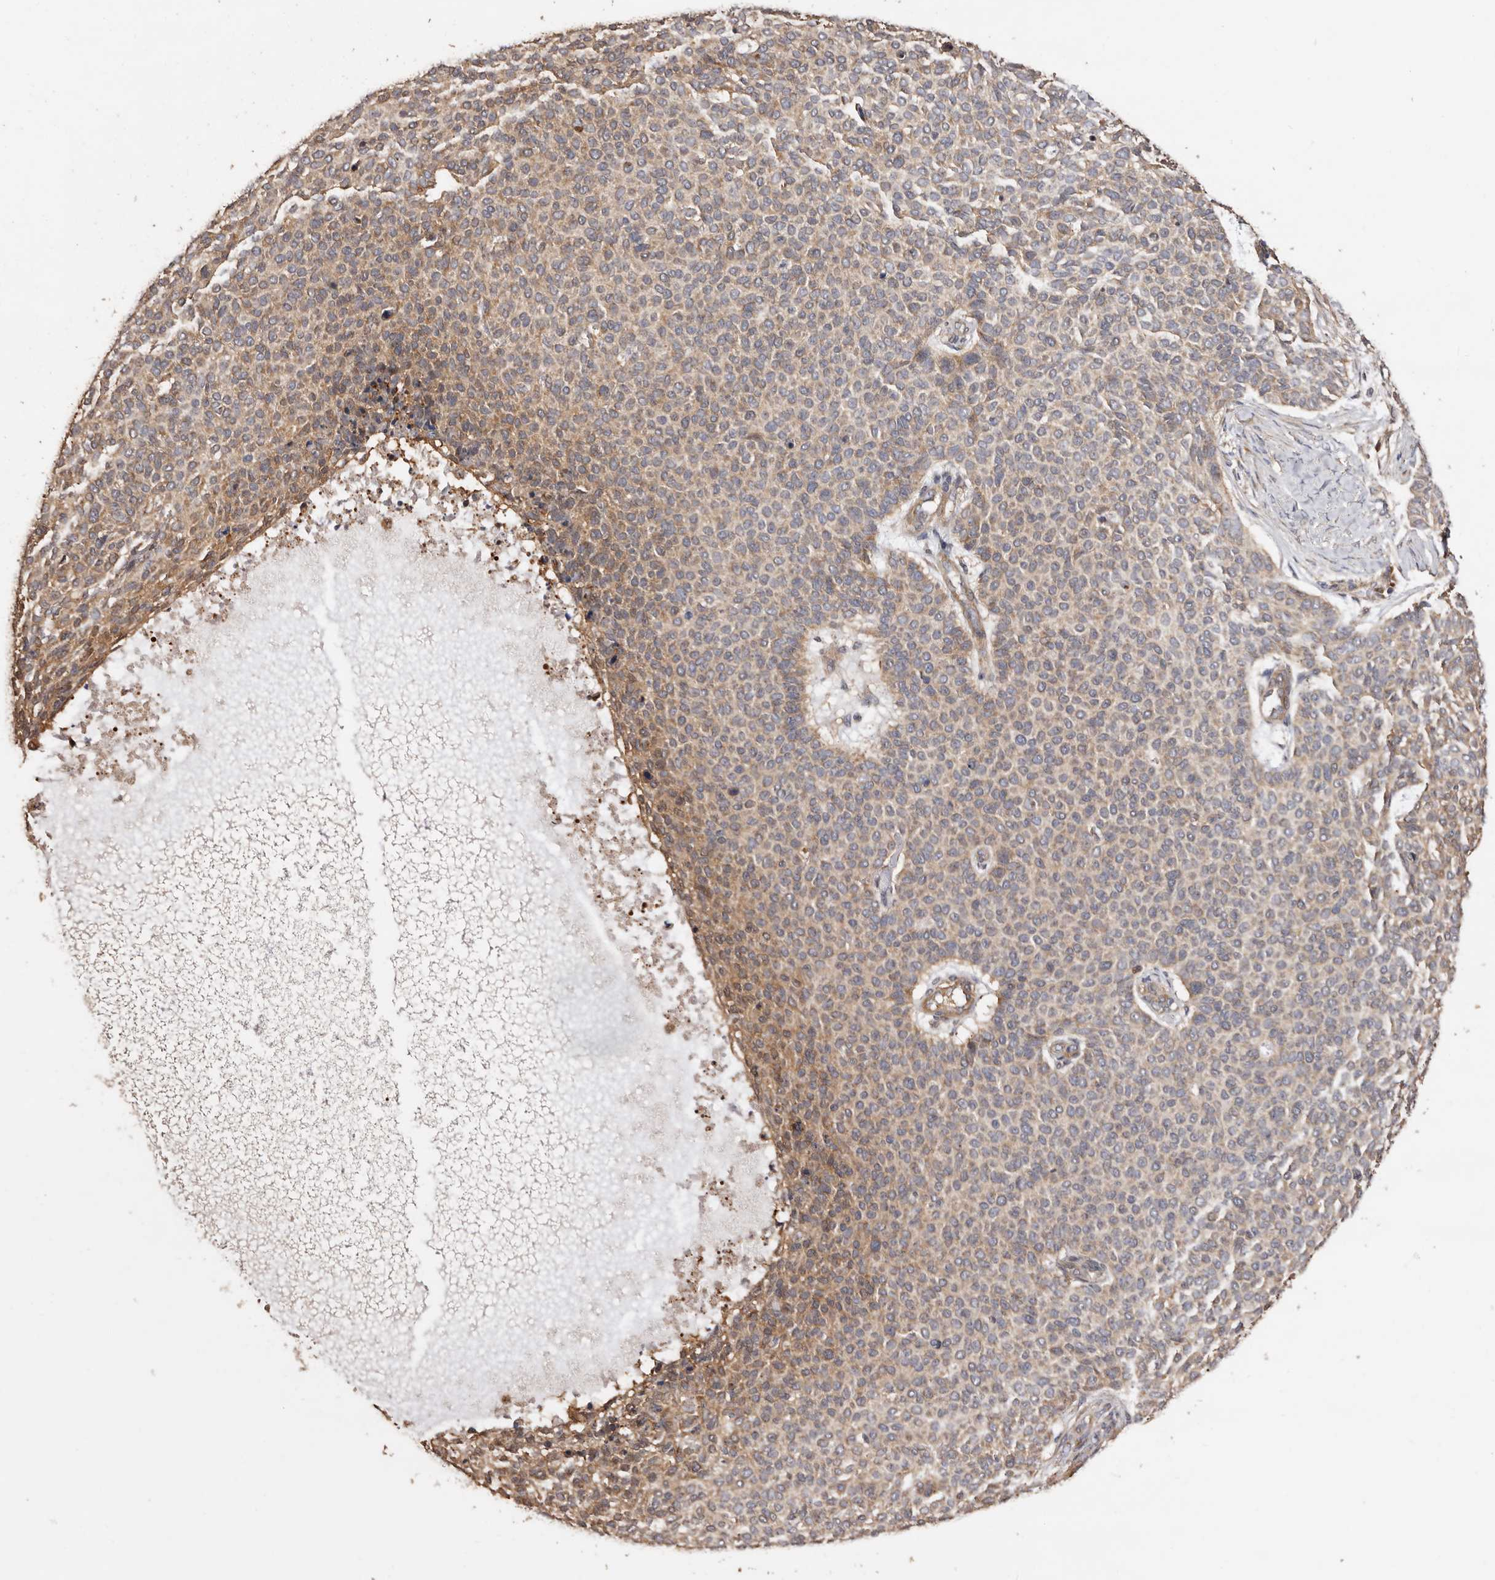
{"staining": {"intensity": "moderate", "quantity": "25%-75%", "location": "cytoplasmic/membranous"}, "tissue": "skin cancer", "cell_type": "Tumor cells", "image_type": "cancer", "snomed": [{"axis": "morphology", "description": "Normal tissue, NOS"}, {"axis": "morphology", "description": "Basal cell carcinoma"}, {"axis": "topography", "description": "Skin"}], "caption": "The micrograph demonstrates immunohistochemical staining of basal cell carcinoma (skin). There is moderate cytoplasmic/membranous staining is seen in about 25%-75% of tumor cells.", "gene": "COQ8B", "patient": {"sex": "male", "age": 50}}